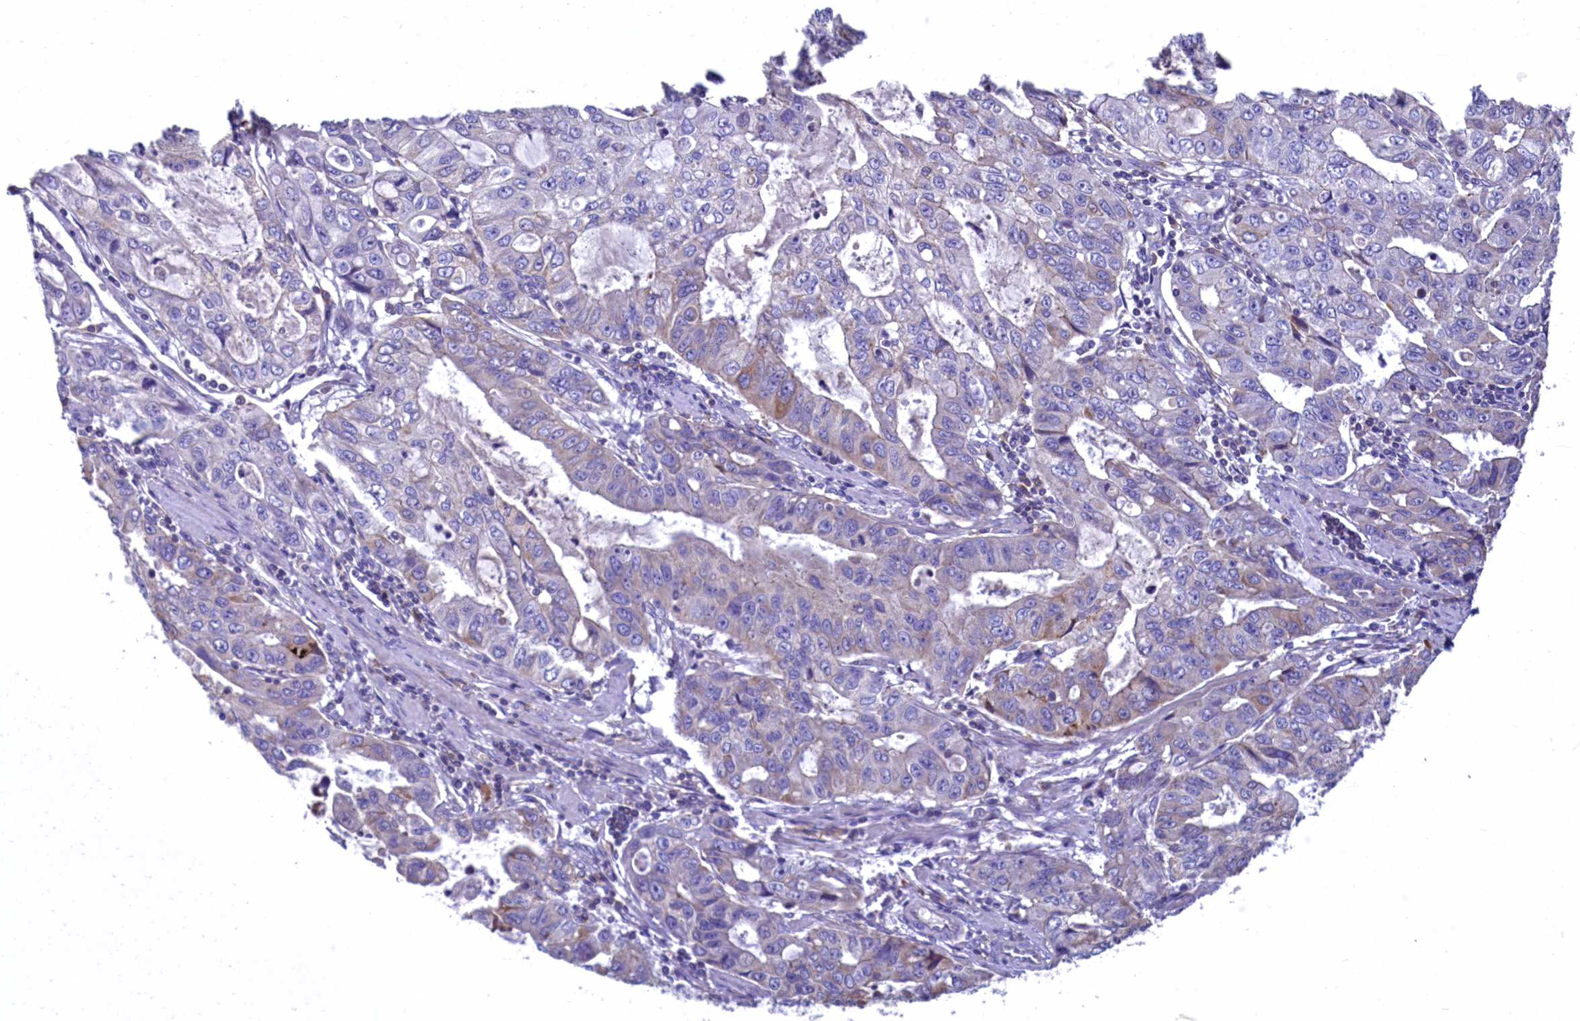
{"staining": {"intensity": "negative", "quantity": "none", "location": "none"}, "tissue": "stomach cancer", "cell_type": "Tumor cells", "image_type": "cancer", "snomed": [{"axis": "morphology", "description": "Adenocarcinoma, NOS"}, {"axis": "topography", "description": "Stomach, upper"}], "caption": "The image displays no significant expression in tumor cells of adenocarcinoma (stomach).", "gene": "HPS6", "patient": {"sex": "female", "age": 52}}